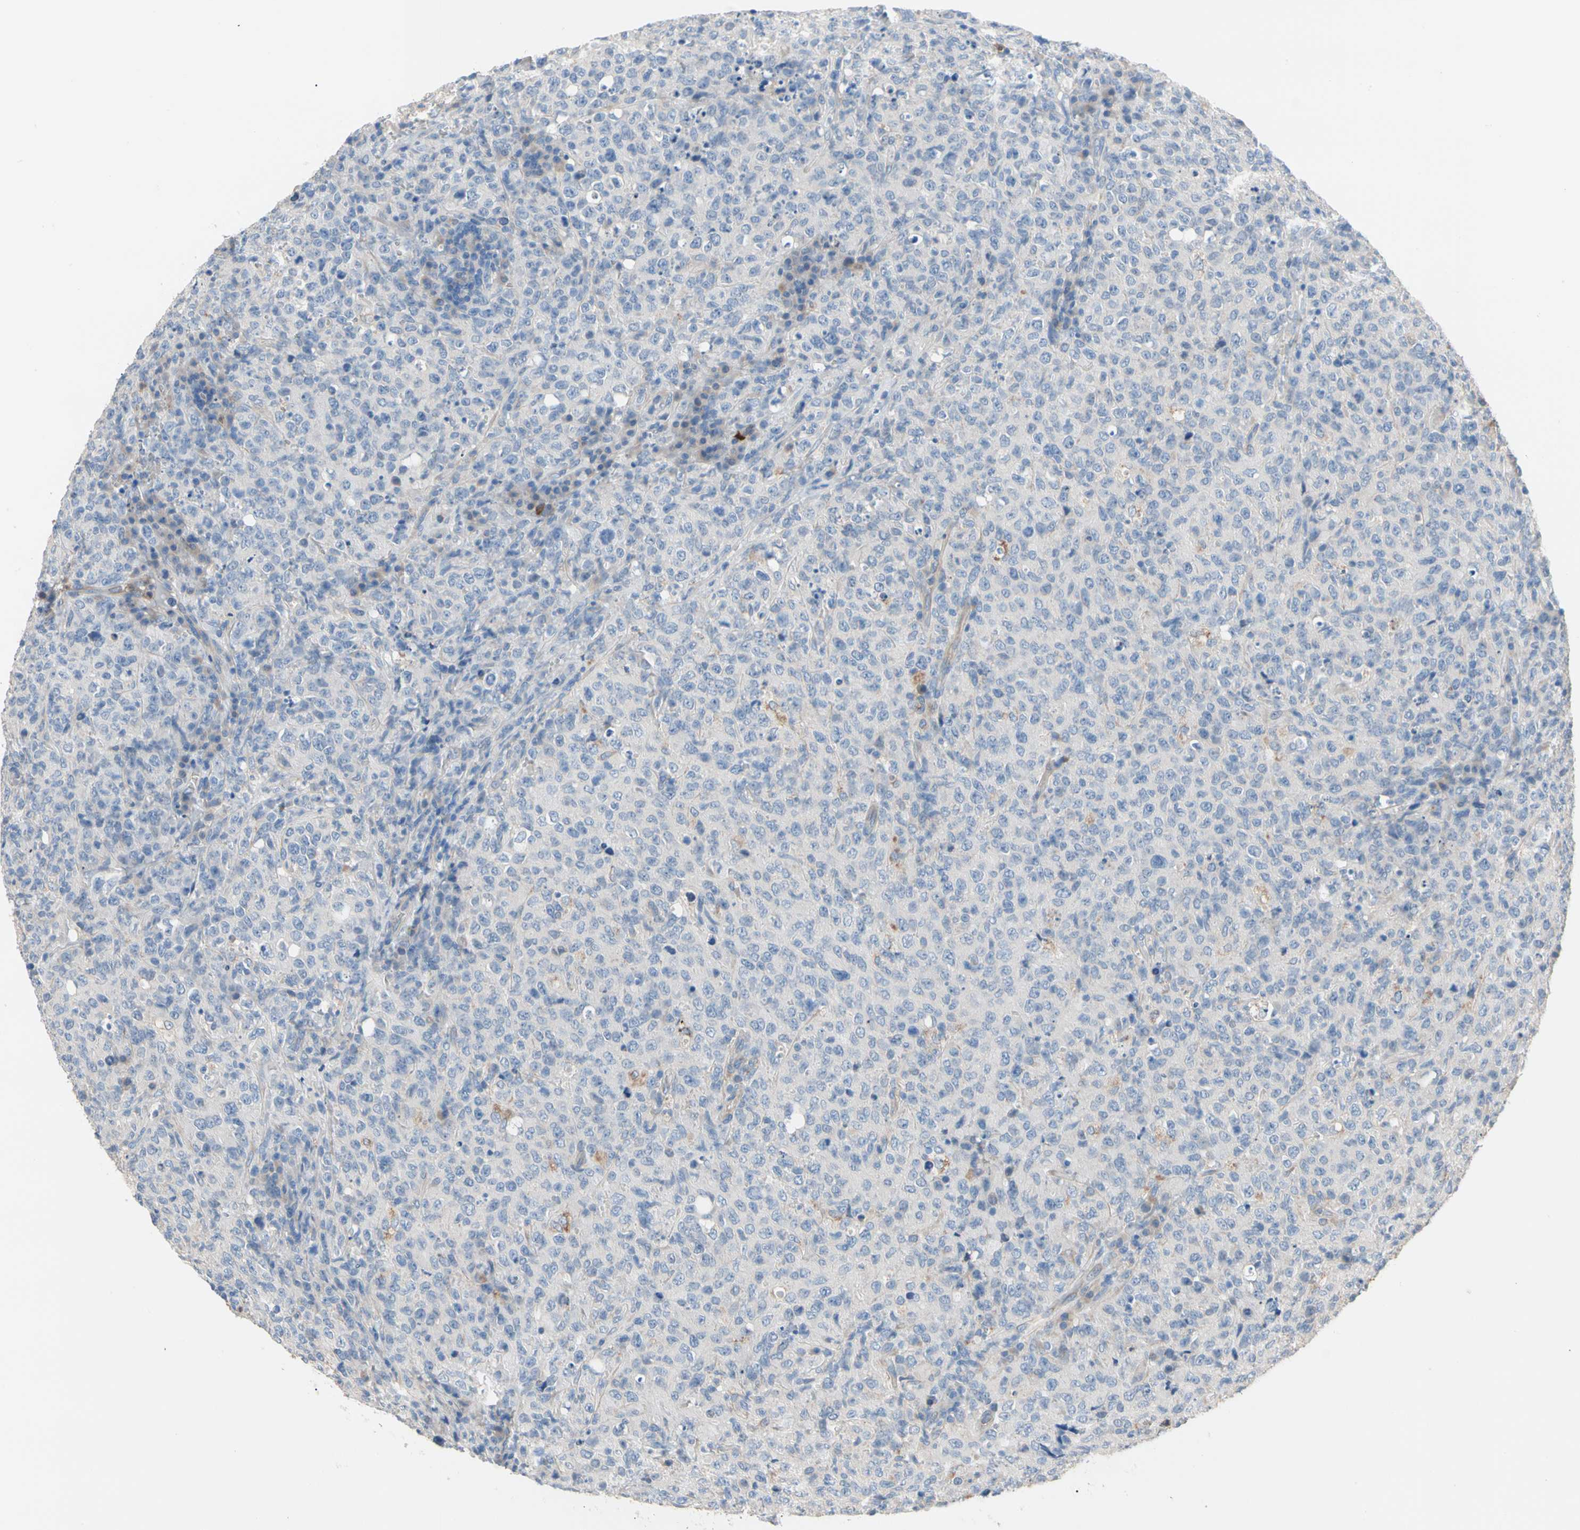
{"staining": {"intensity": "negative", "quantity": "none", "location": "none"}, "tissue": "lymphoma", "cell_type": "Tumor cells", "image_type": "cancer", "snomed": [{"axis": "morphology", "description": "Malignant lymphoma, non-Hodgkin's type, High grade"}, {"axis": "topography", "description": "Tonsil"}], "caption": "Tumor cells show no significant protein staining in lymphoma.", "gene": "BBOX1", "patient": {"sex": "female", "age": 36}}